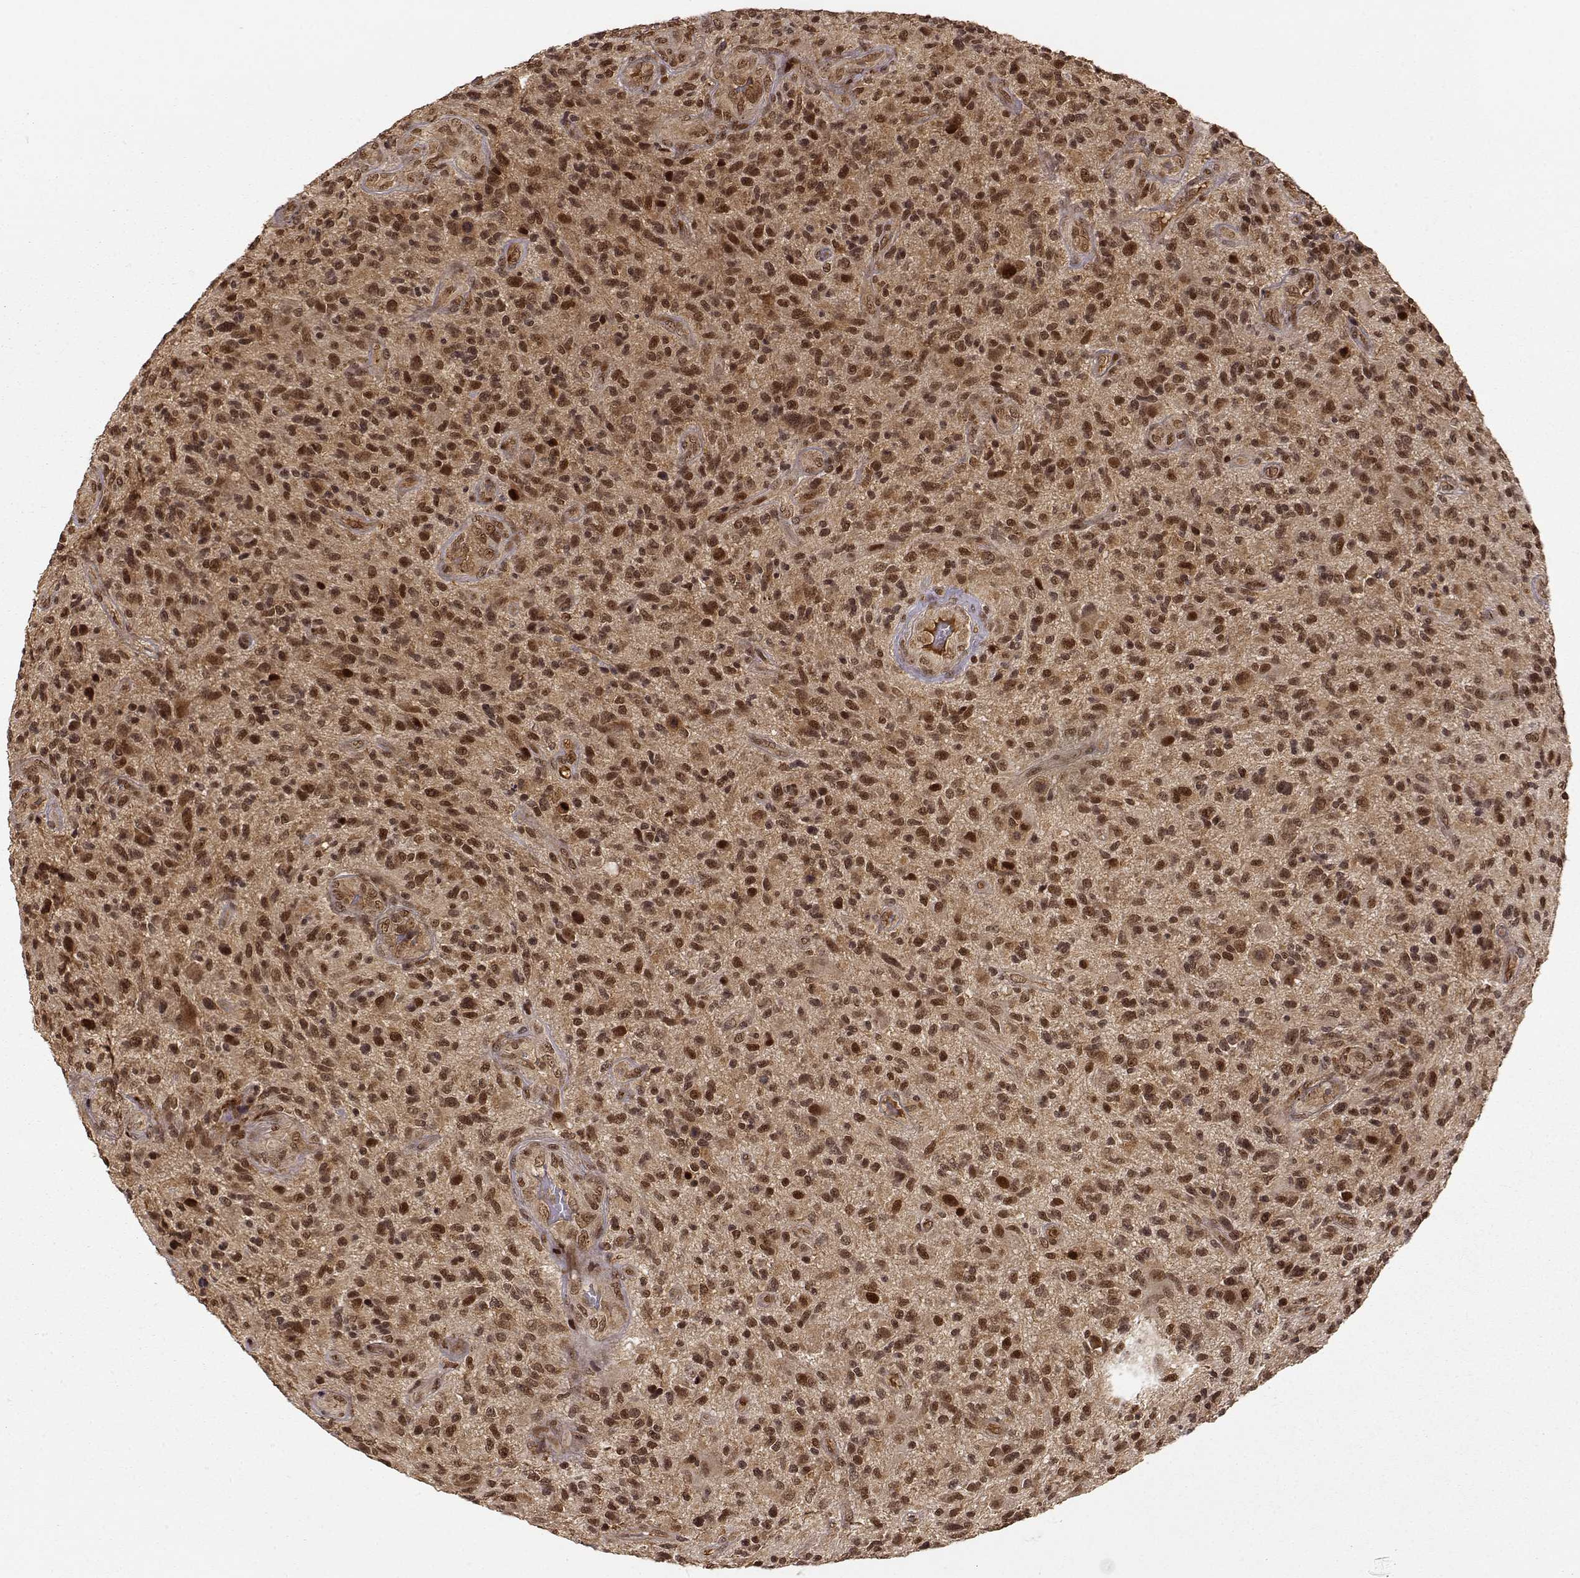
{"staining": {"intensity": "strong", "quantity": ">75%", "location": "cytoplasmic/membranous,nuclear"}, "tissue": "glioma", "cell_type": "Tumor cells", "image_type": "cancer", "snomed": [{"axis": "morphology", "description": "Glioma, malignant, High grade"}, {"axis": "topography", "description": "Brain"}], "caption": "Immunohistochemistry (IHC) (DAB) staining of glioma displays strong cytoplasmic/membranous and nuclear protein staining in about >75% of tumor cells.", "gene": "MAEA", "patient": {"sex": "male", "age": 47}}